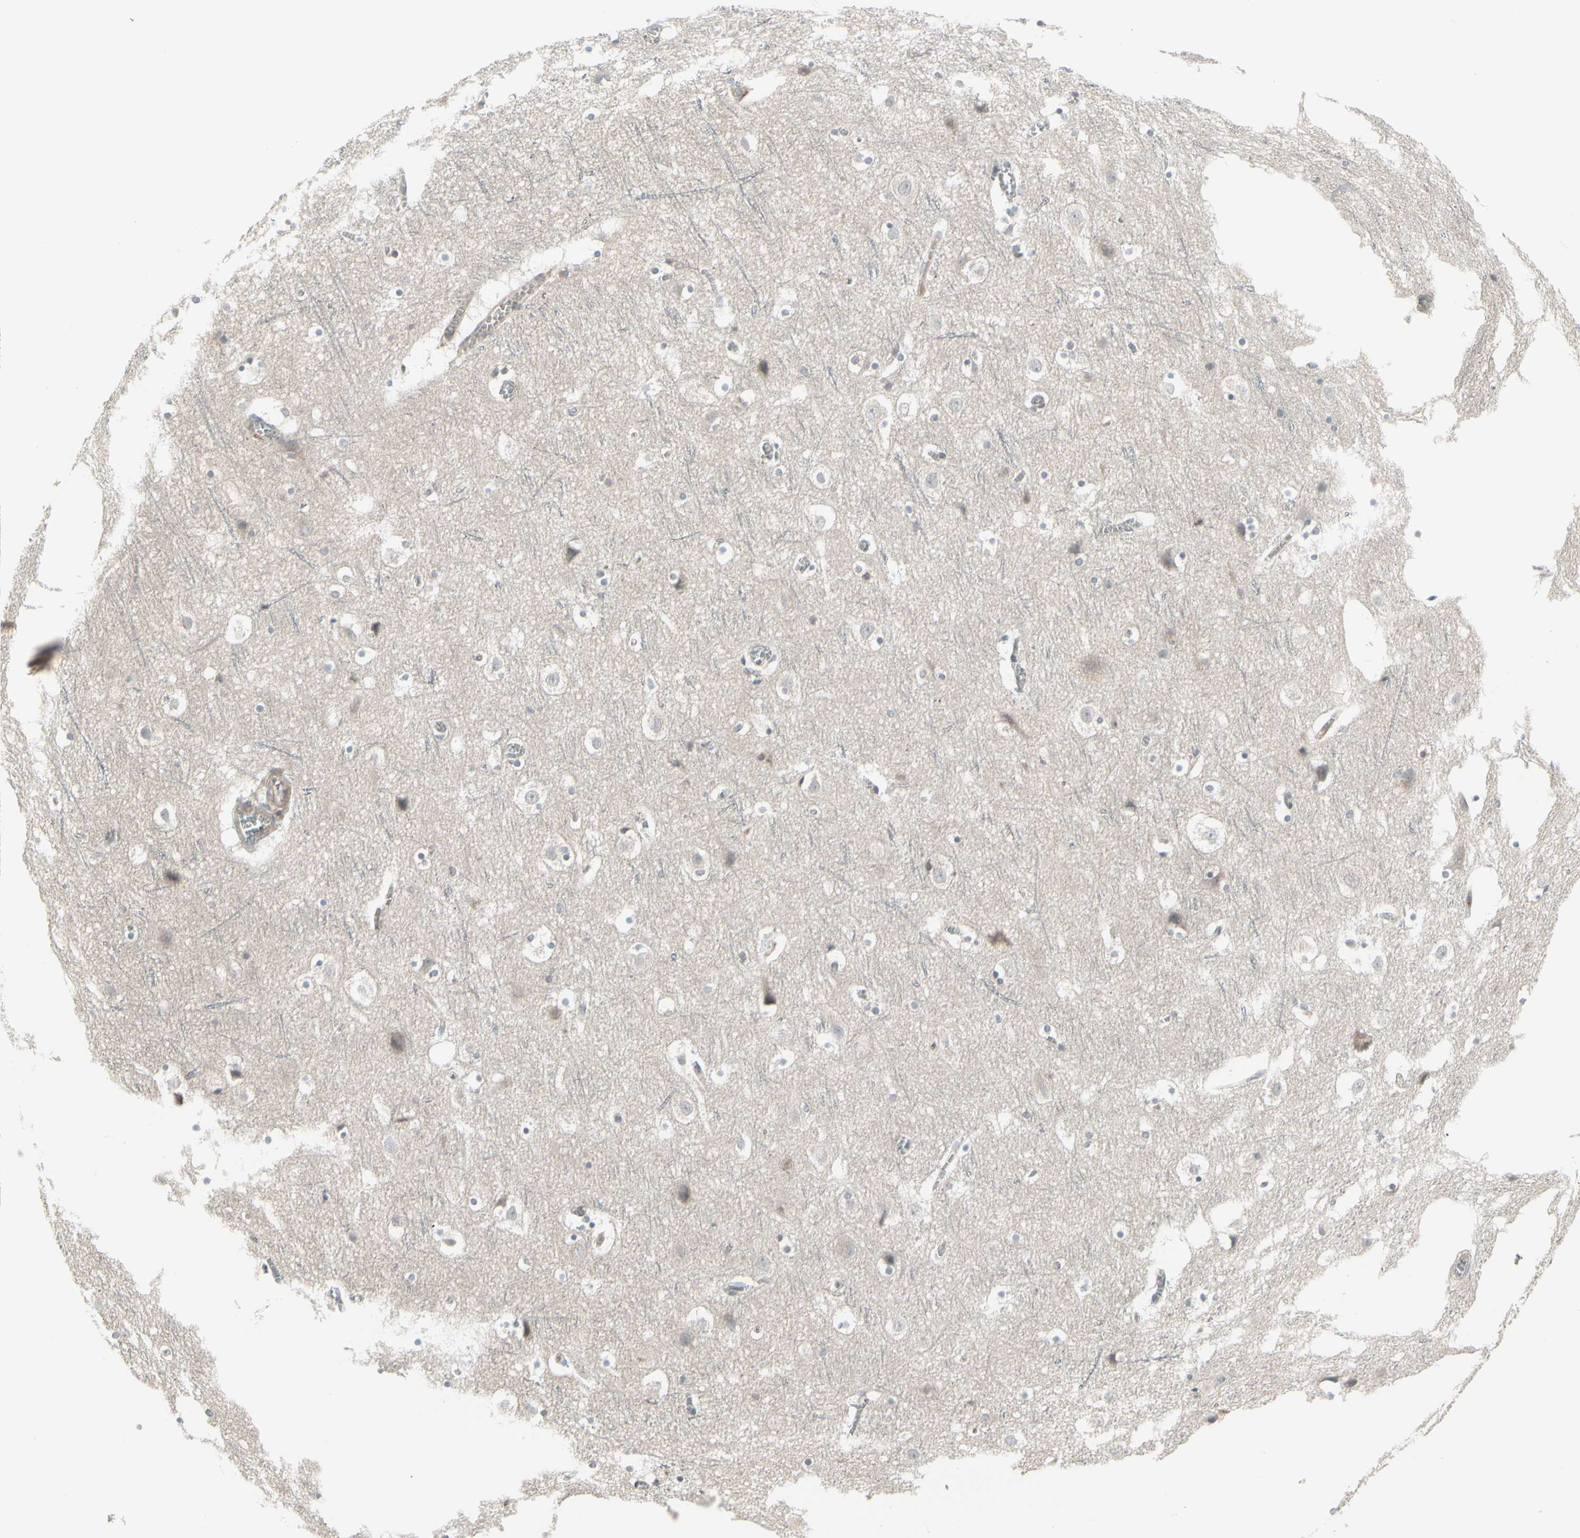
{"staining": {"intensity": "negative", "quantity": "none", "location": "none"}, "tissue": "cerebral cortex", "cell_type": "Endothelial cells", "image_type": "normal", "snomed": [{"axis": "morphology", "description": "Normal tissue, NOS"}, {"axis": "topography", "description": "Cerebral cortex"}], "caption": "The image shows no staining of endothelial cells in unremarkable cerebral cortex. Nuclei are stained in blue.", "gene": "EPS15", "patient": {"sex": "male", "age": 45}}